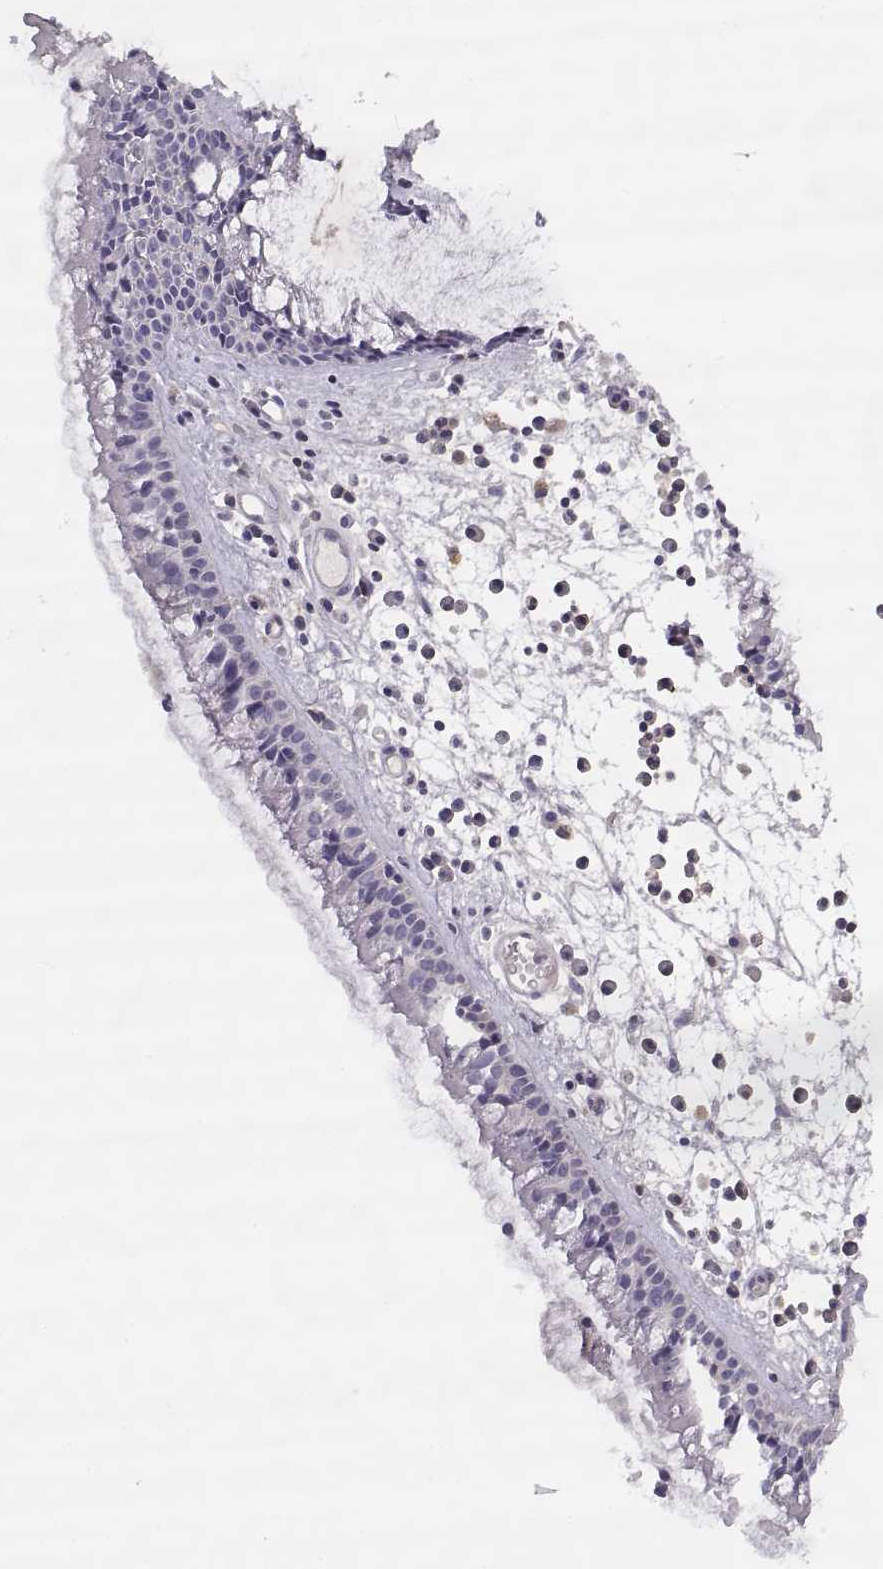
{"staining": {"intensity": "negative", "quantity": "none", "location": "none"}, "tissue": "nasopharynx", "cell_type": "Respiratory epithelial cells", "image_type": "normal", "snomed": [{"axis": "morphology", "description": "Normal tissue, NOS"}, {"axis": "topography", "description": "Nasopharynx"}], "caption": "The micrograph shows no staining of respiratory epithelial cells in benign nasopharynx. The staining was performed using DAB to visualize the protein expression in brown, while the nuclei were stained in blue with hematoxylin (Magnification: 20x).", "gene": "SLCO6A1", "patient": {"sex": "female", "age": 47}}